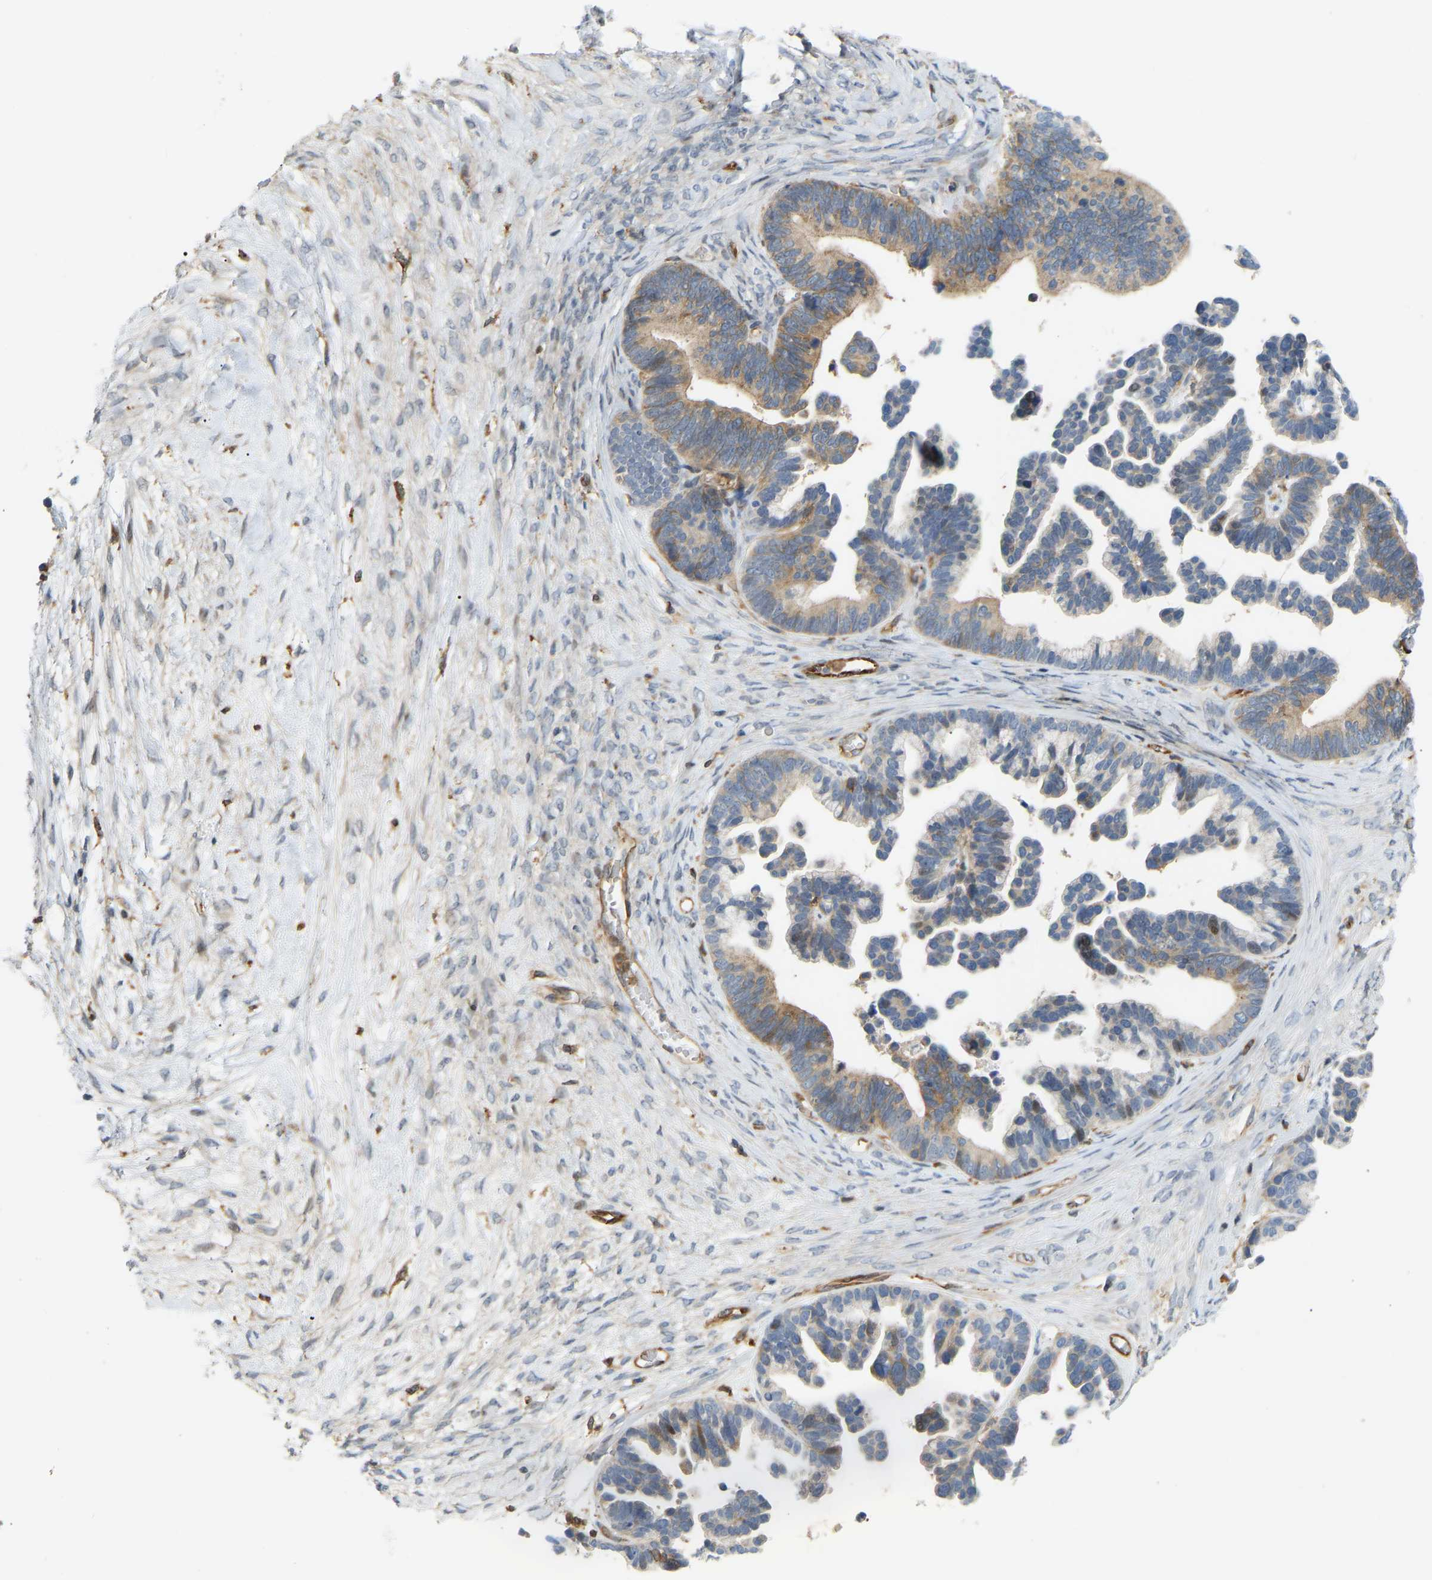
{"staining": {"intensity": "weak", "quantity": "25%-75%", "location": "cytoplasmic/membranous"}, "tissue": "ovarian cancer", "cell_type": "Tumor cells", "image_type": "cancer", "snomed": [{"axis": "morphology", "description": "Cystadenocarcinoma, serous, NOS"}, {"axis": "topography", "description": "Ovary"}], "caption": "Immunohistochemistry (IHC) (DAB) staining of ovarian cancer reveals weak cytoplasmic/membranous protein positivity in about 25%-75% of tumor cells. The protein is shown in brown color, while the nuclei are stained blue.", "gene": "PLCG2", "patient": {"sex": "female", "age": 56}}